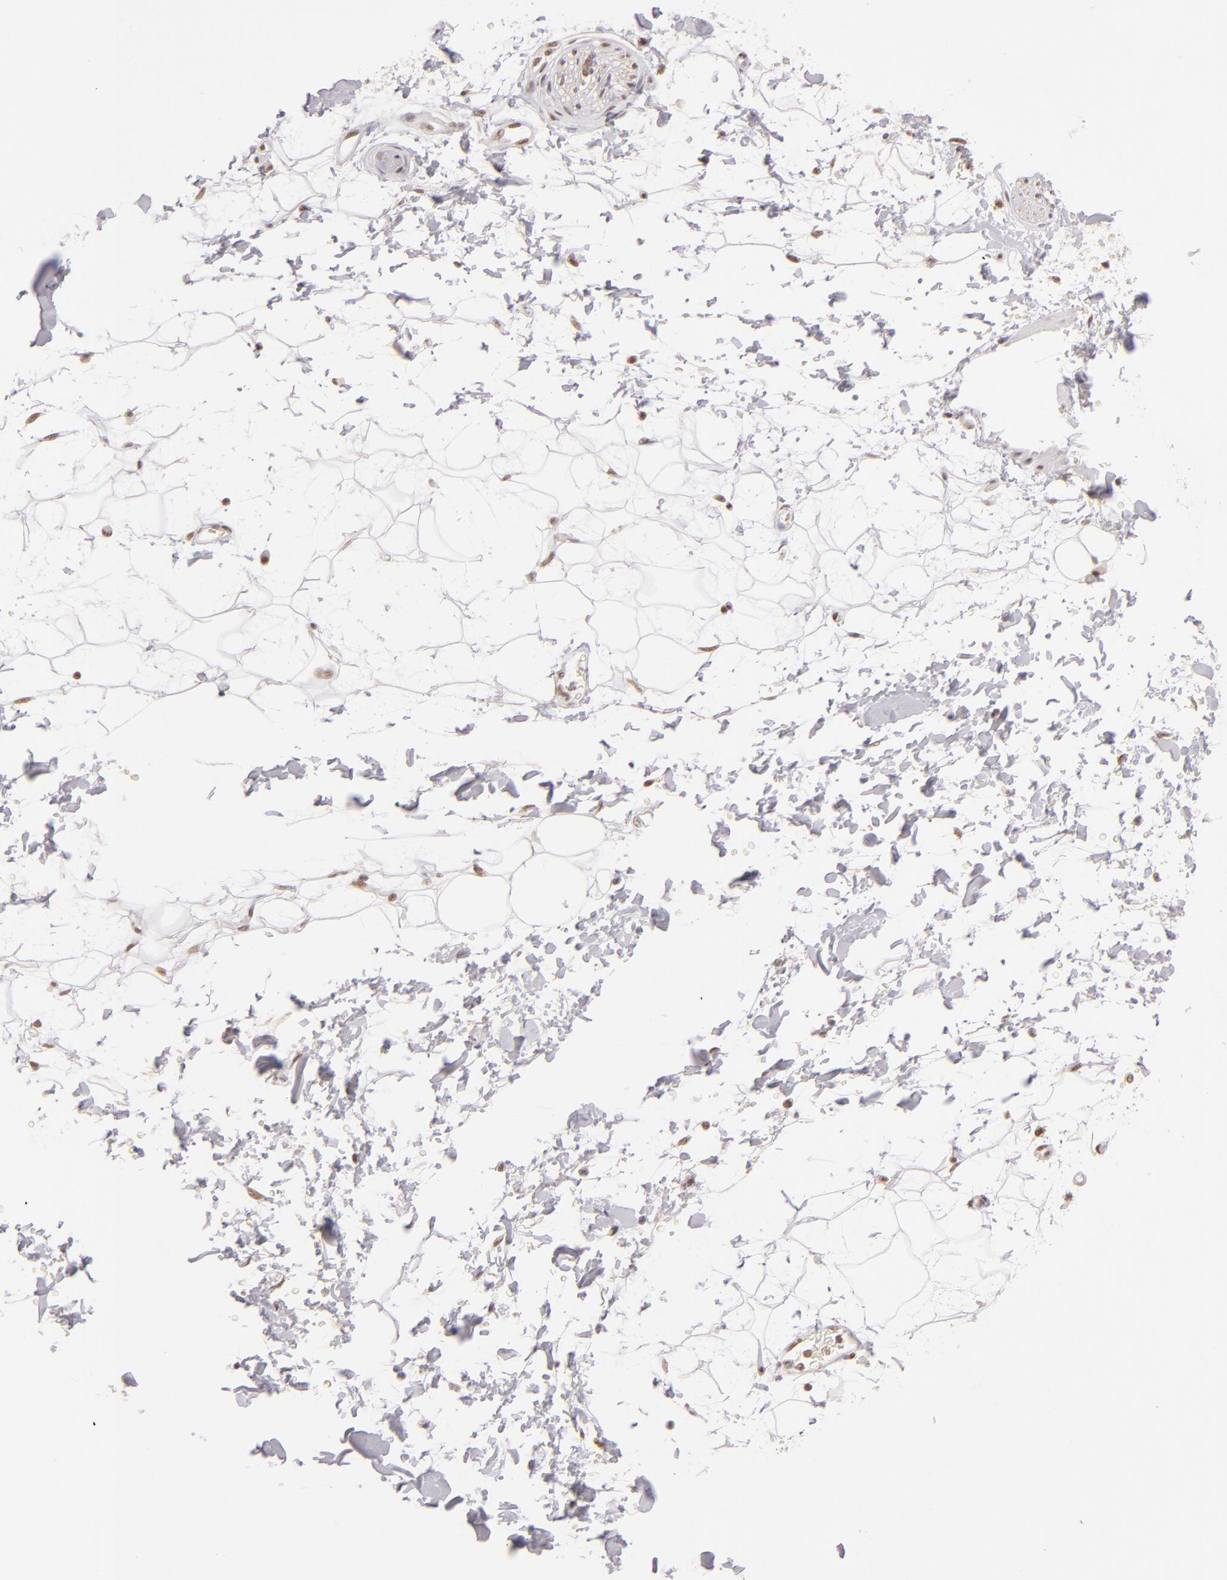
{"staining": {"intensity": "moderate", "quantity": ">75%", "location": "nuclear"}, "tissue": "adipose tissue", "cell_type": "Adipocytes", "image_type": "normal", "snomed": [{"axis": "morphology", "description": "Normal tissue, NOS"}, {"axis": "topography", "description": "Soft tissue"}], "caption": "Moderate nuclear staining for a protein is appreciated in approximately >75% of adipocytes of normal adipose tissue using IHC.", "gene": "INTS6", "patient": {"sex": "male", "age": 72}}